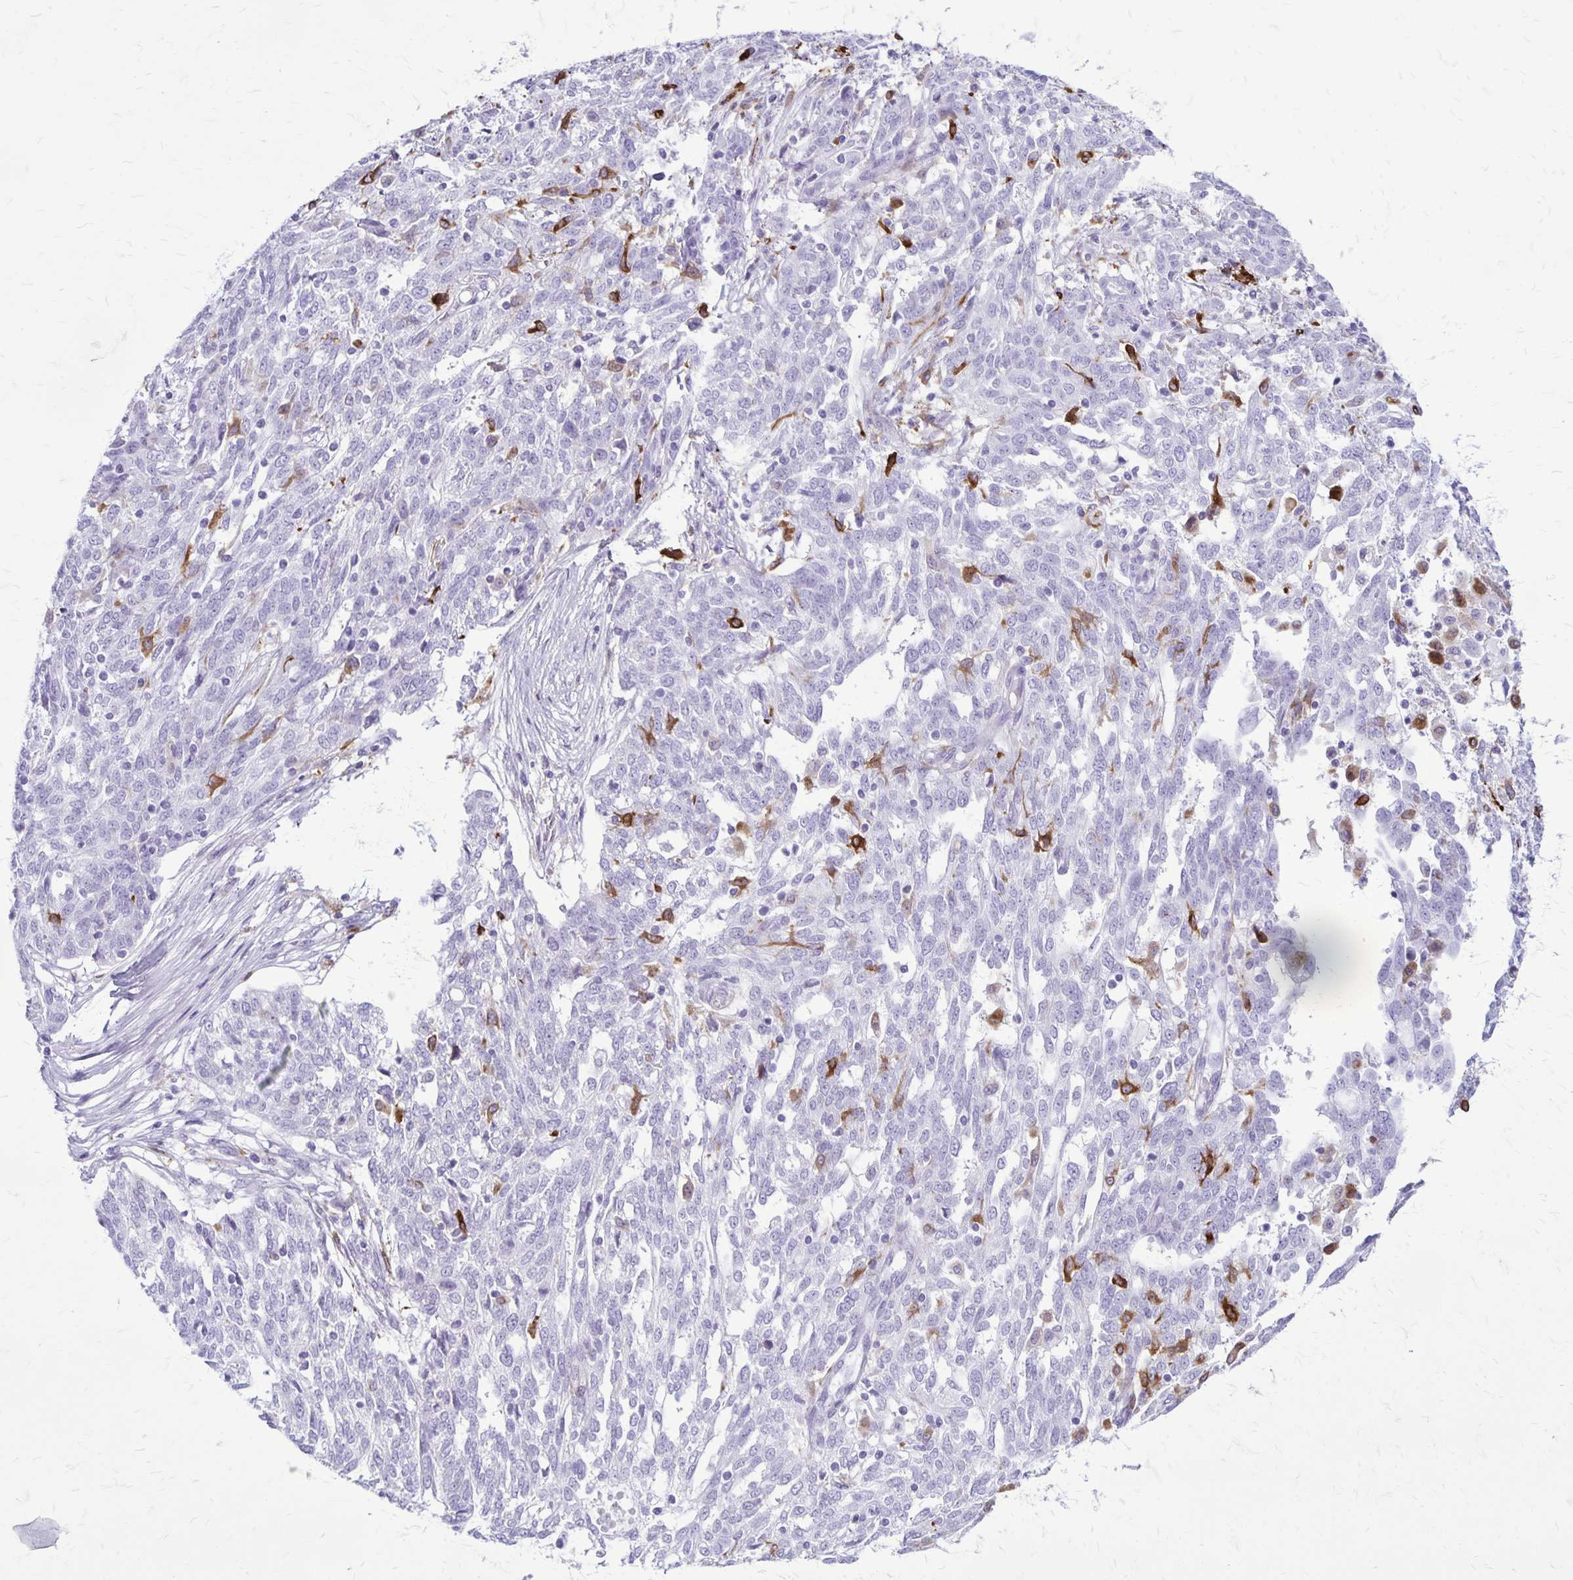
{"staining": {"intensity": "negative", "quantity": "none", "location": "none"}, "tissue": "ovarian cancer", "cell_type": "Tumor cells", "image_type": "cancer", "snomed": [{"axis": "morphology", "description": "Cystadenocarcinoma, serous, NOS"}, {"axis": "topography", "description": "Ovary"}], "caption": "DAB (3,3'-diaminobenzidine) immunohistochemical staining of human ovarian cancer (serous cystadenocarcinoma) reveals no significant expression in tumor cells.", "gene": "RTN1", "patient": {"sex": "female", "age": 67}}